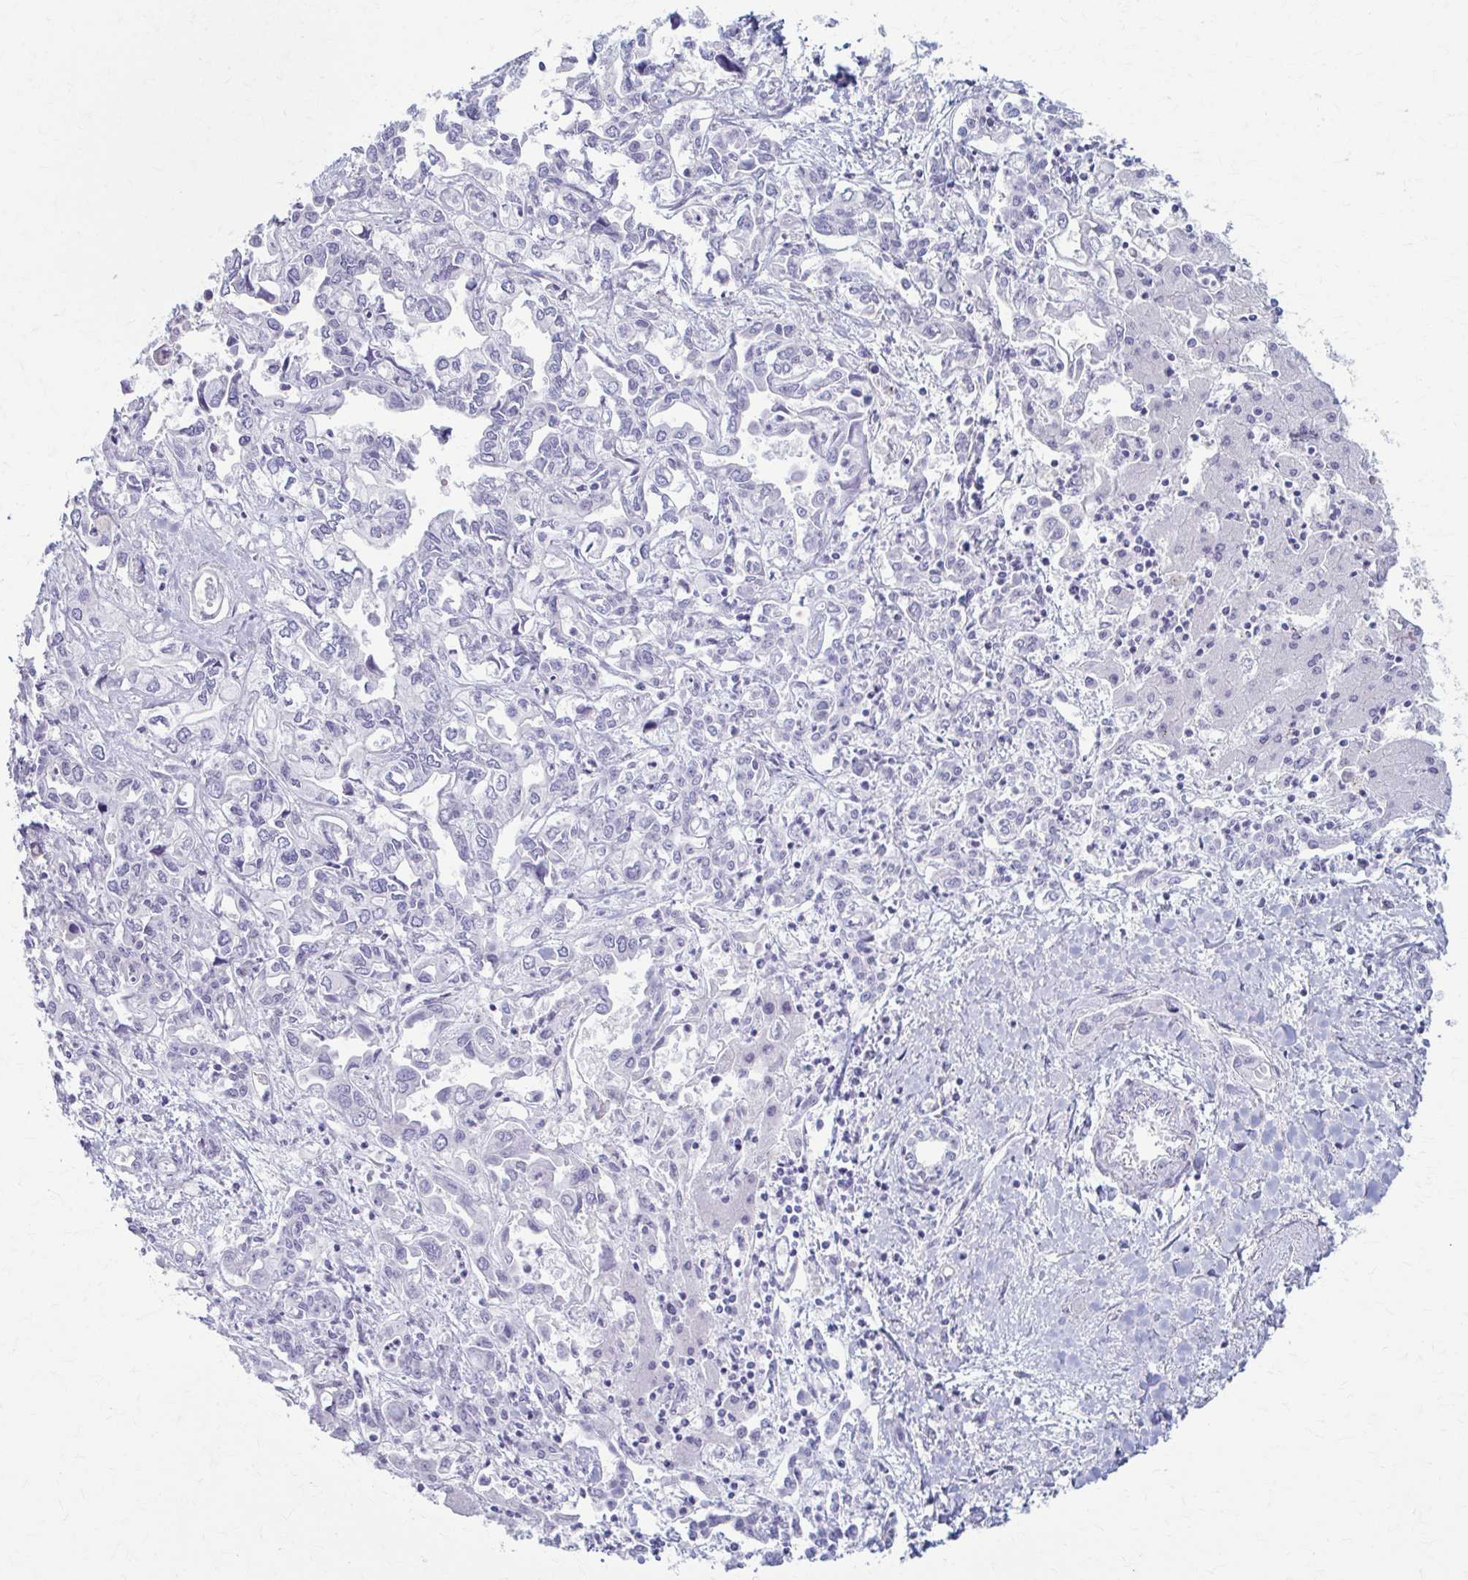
{"staining": {"intensity": "negative", "quantity": "none", "location": "none"}, "tissue": "liver cancer", "cell_type": "Tumor cells", "image_type": "cancer", "snomed": [{"axis": "morphology", "description": "Cholangiocarcinoma"}, {"axis": "topography", "description": "Liver"}], "caption": "This is an immunohistochemistry micrograph of liver cancer (cholangiocarcinoma). There is no positivity in tumor cells.", "gene": "PRKRA", "patient": {"sex": "female", "age": 64}}